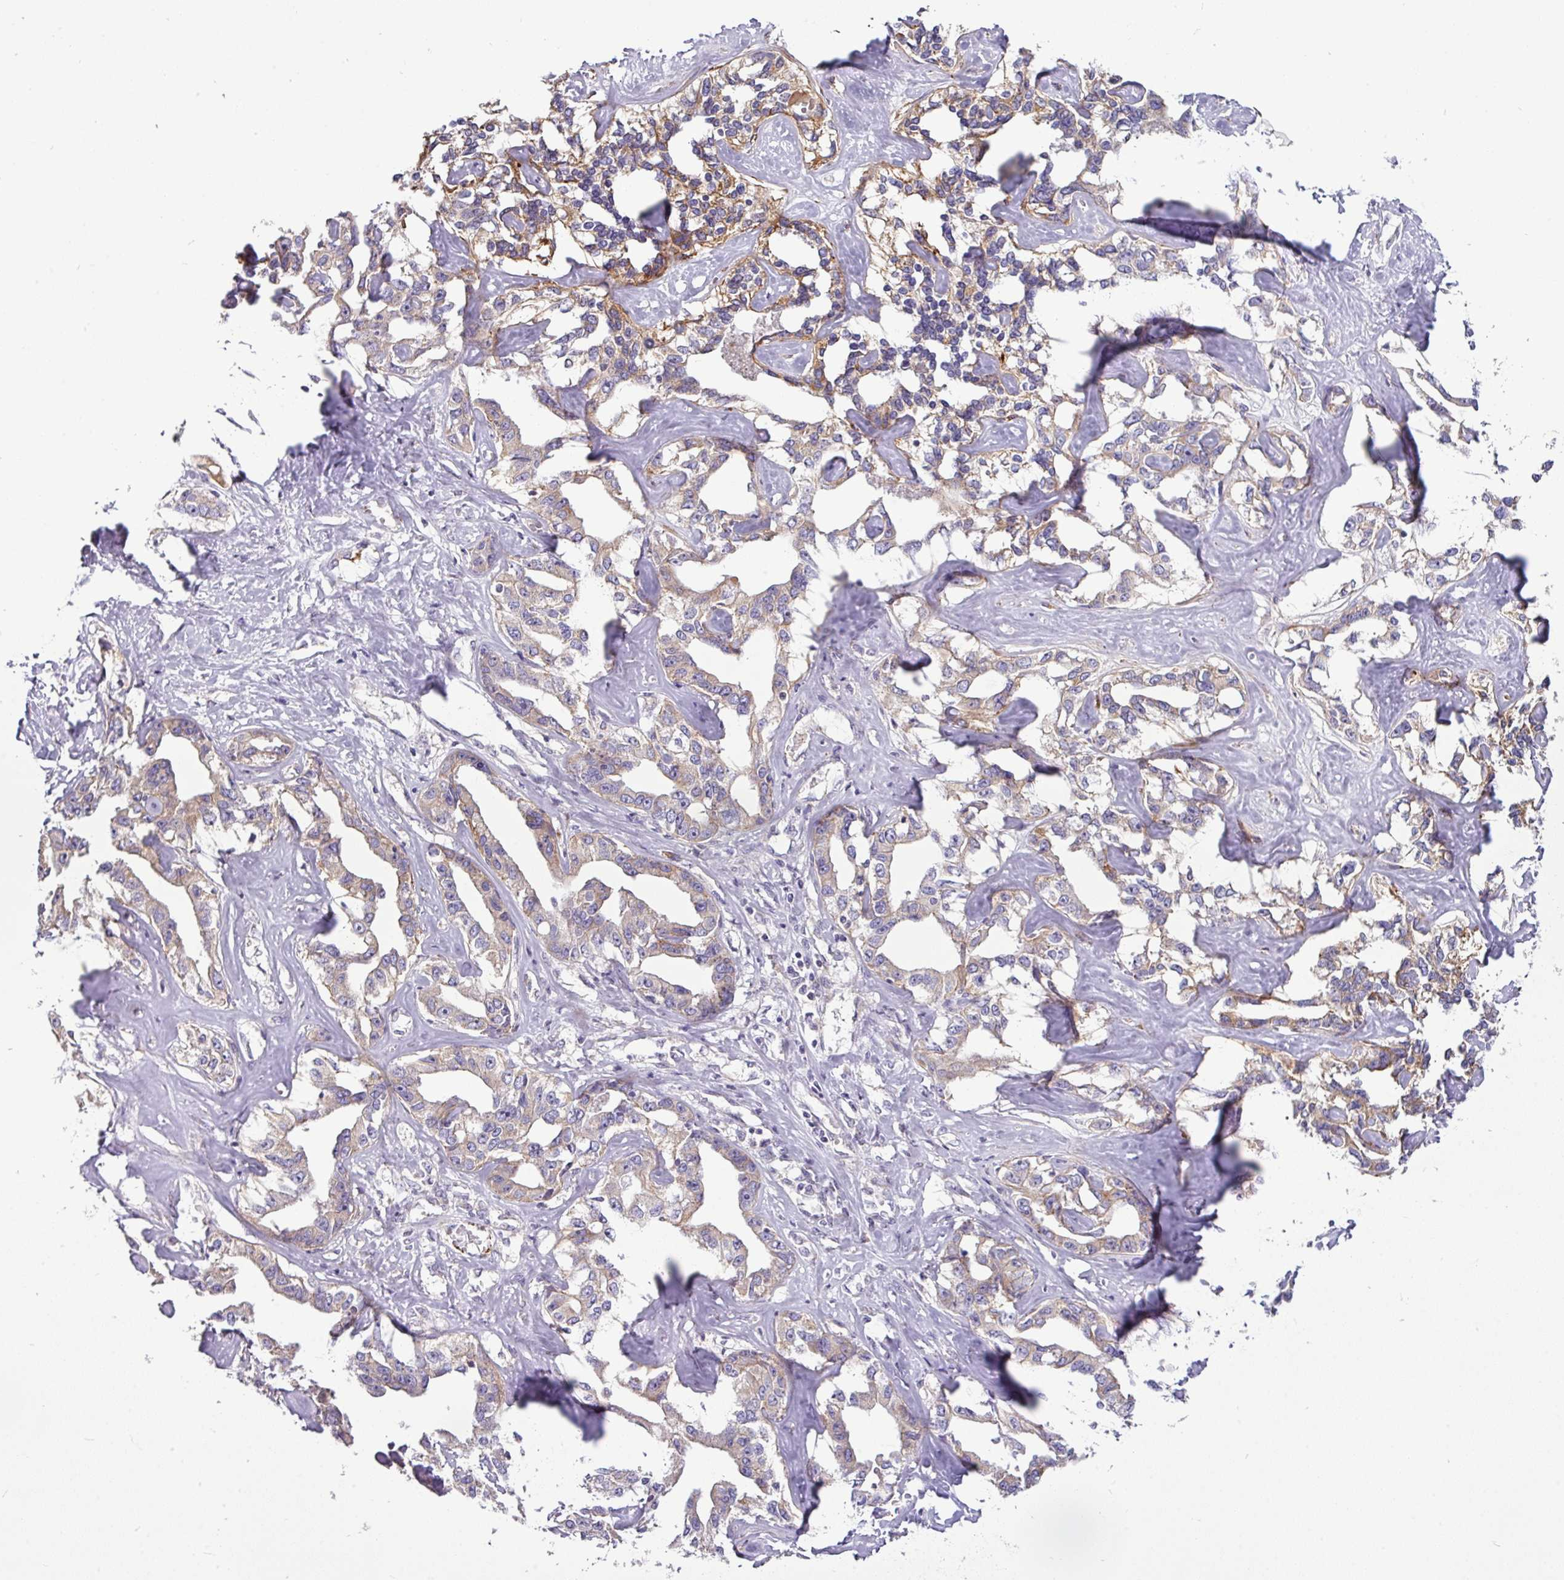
{"staining": {"intensity": "moderate", "quantity": "<25%", "location": "cytoplasmic/membranous"}, "tissue": "liver cancer", "cell_type": "Tumor cells", "image_type": "cancer", "snomed": [{"axis": "morphology", "description": "Cholangiocarcinoma"}, {"axis": "topography", "description": "Liver"}], "caption": "Liver cholangiocarcinoma stained with a brown dye reveals moderate cytoplasmic/membranous positive staining in about <25% of tumor cells.", "gene": "GAN", "patient": {"sex": "male", "age": 59}}